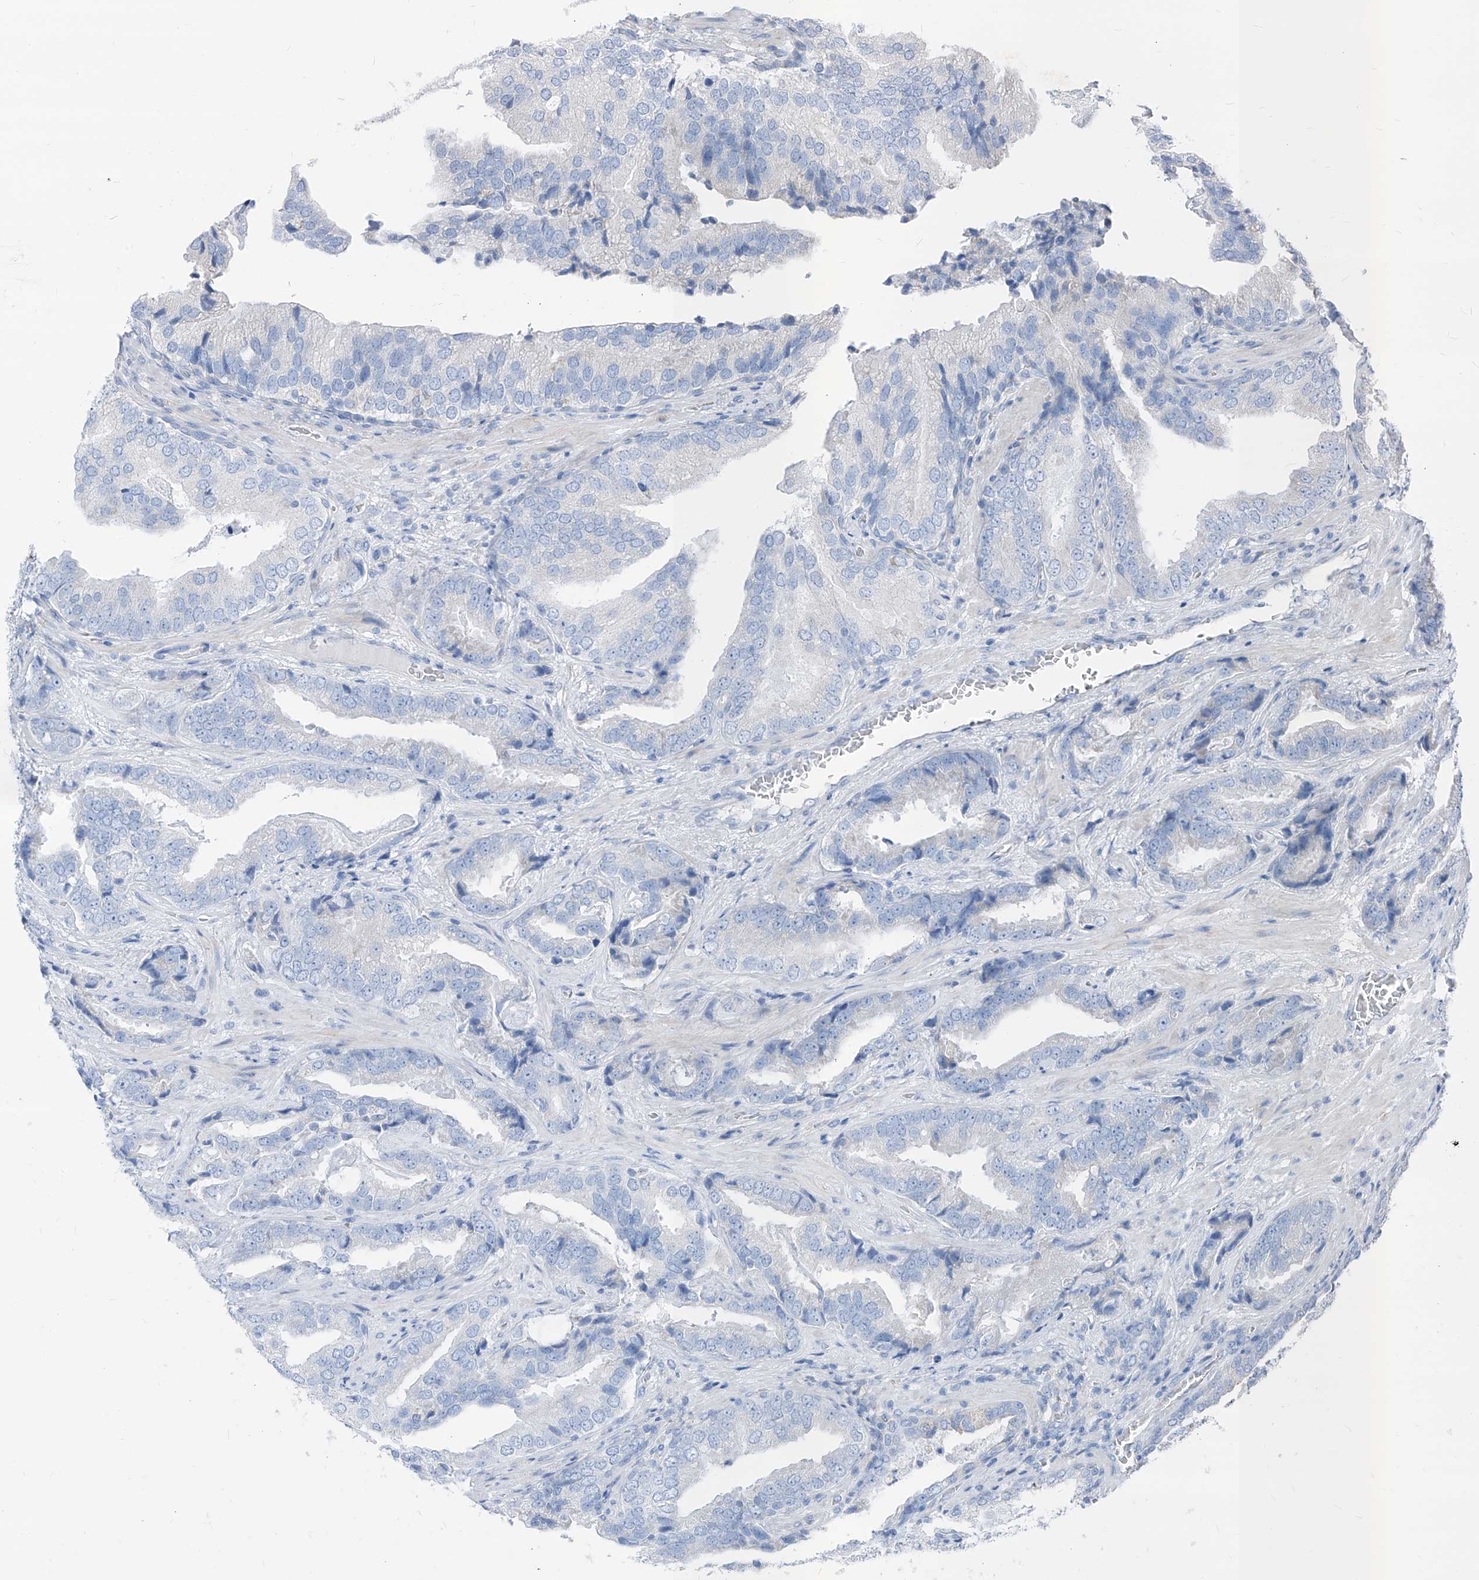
{"staining": {"intensity": "negative", "quantity": "none", "location": "none"}, "tissue": "prostate cancer", "cell_type": "Tumor cells", "image_type": "cancer", "snomed": [{"axis": "morphology", "description": "Adenocarcinoma, Low grade"}, {"axis": "topography", "description": "Prostate"}], "caption": "Immunohistochemistry (IHC) of human prostate cancer demonstrates no positivity in tumor cells.", "gene": "AGPS", "patient": {"sex": "male", "age": 67}}